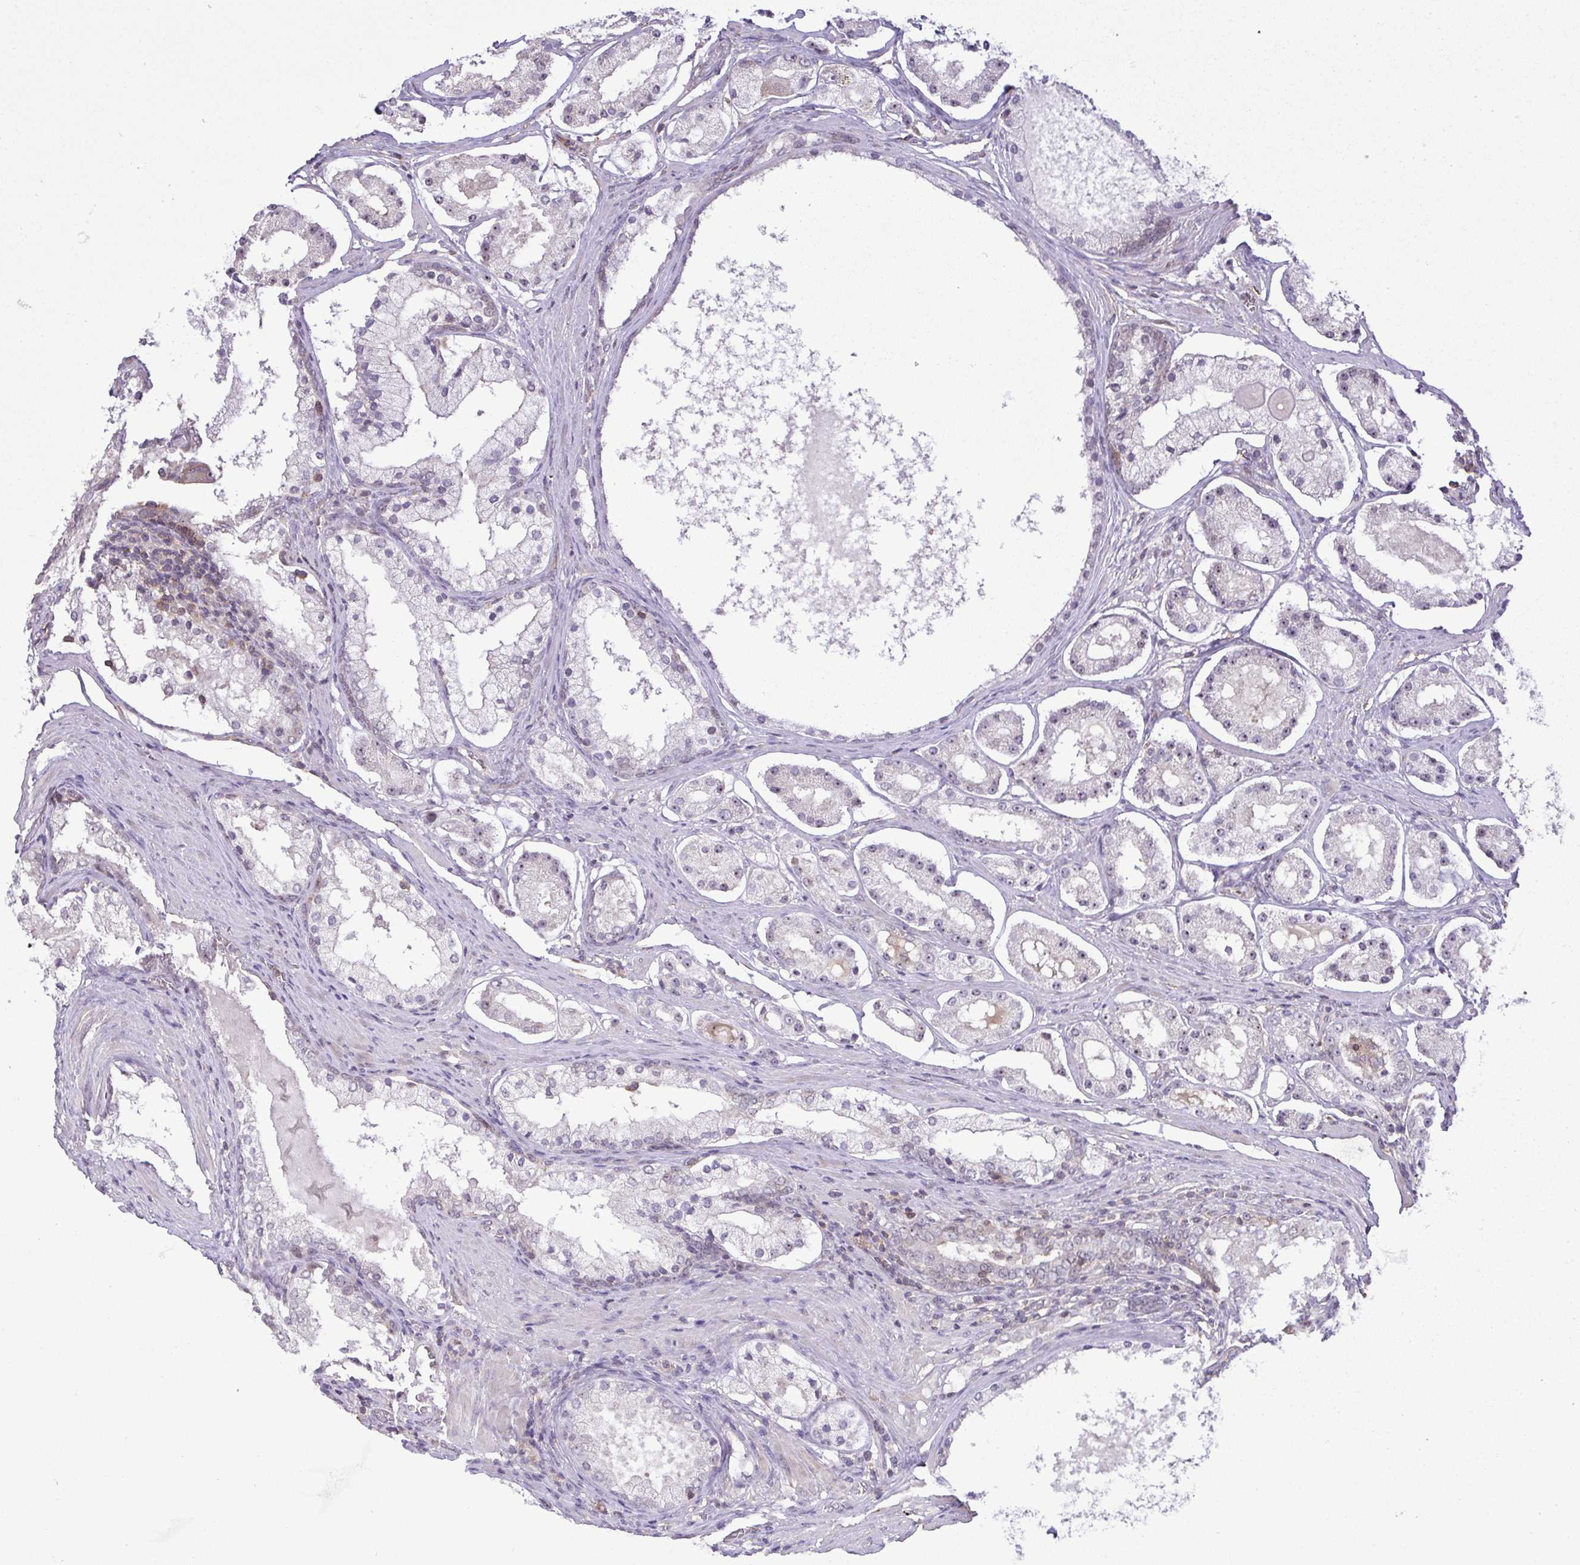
{"staining": {"intensity": "weak", "quantity": "<25%", "location": "nuclear"}, "tissue": "prostate cancer", "cell_type": "Tumor cells", "image_type": "cancer", "snomed": [{"axis": "morphology", "description": "Adenocarcinoma, Low grade"}, {"axis": "topography", "description": "Prostate"}], "caption": "Prostate cancer (adenocarcinoma (low-grade)) stained for a protein using immunohistochemistry (IHC) exhibits no staining tumor cells.", "gene": "RSL24D1", "patient": {"sex": "male", "age": 57}}